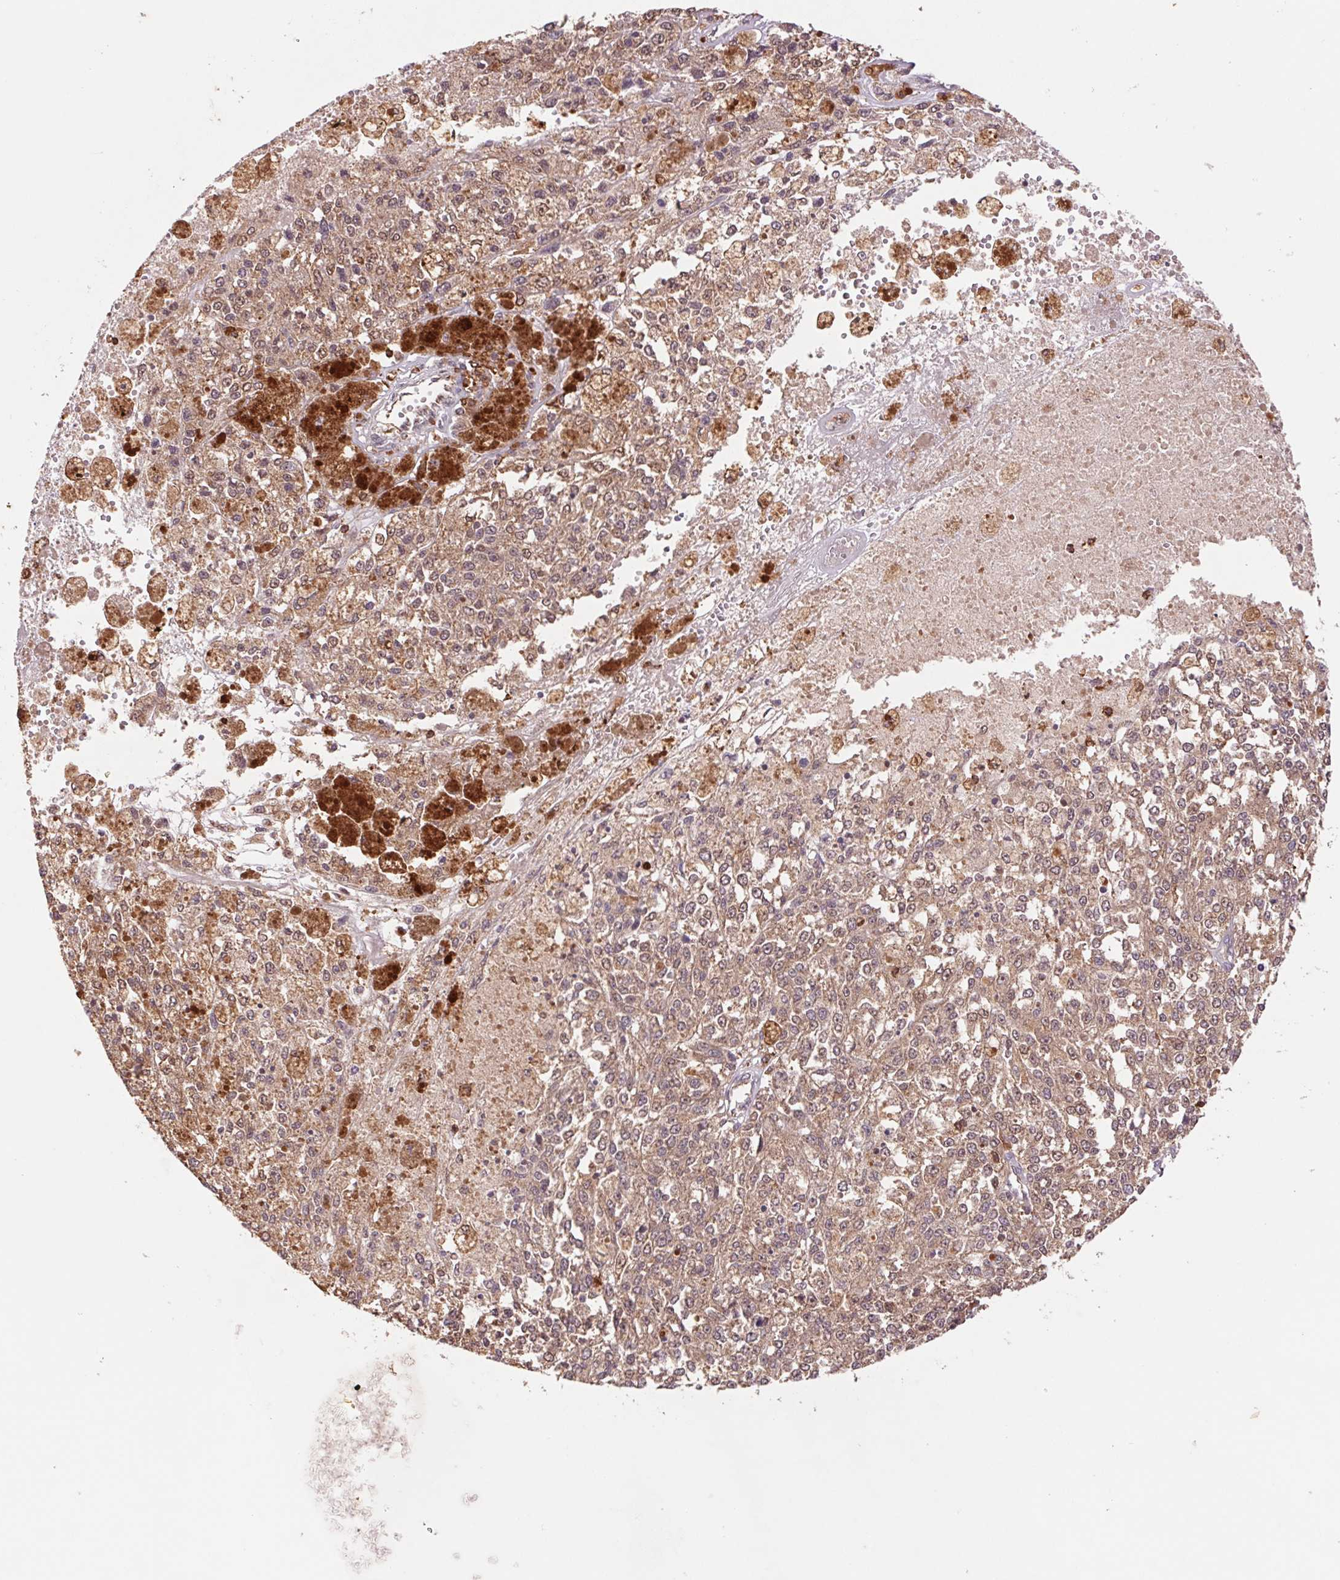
{"staining": {"intensity": "moderate", "quantity": ">75%", "location": "cytoplasmic/membranous"}, "tissue": "melanoma", "cell_type": "Tumor cells", "image_type": "cancer", "snomed": [{"axis": "morphology", "description": "Malignant melanoma, Metastatic site"}, {"axis": "topography", "description": "Lymph node"}], "caption": "The histopathology image shows a brown stain indicating the presence of a protein in the cytoplasmic/membranous of tumor cells in malignant melanoma (metastatic site).", "gene": "URM1", "patient": {"sex": "female", "age": 64}}